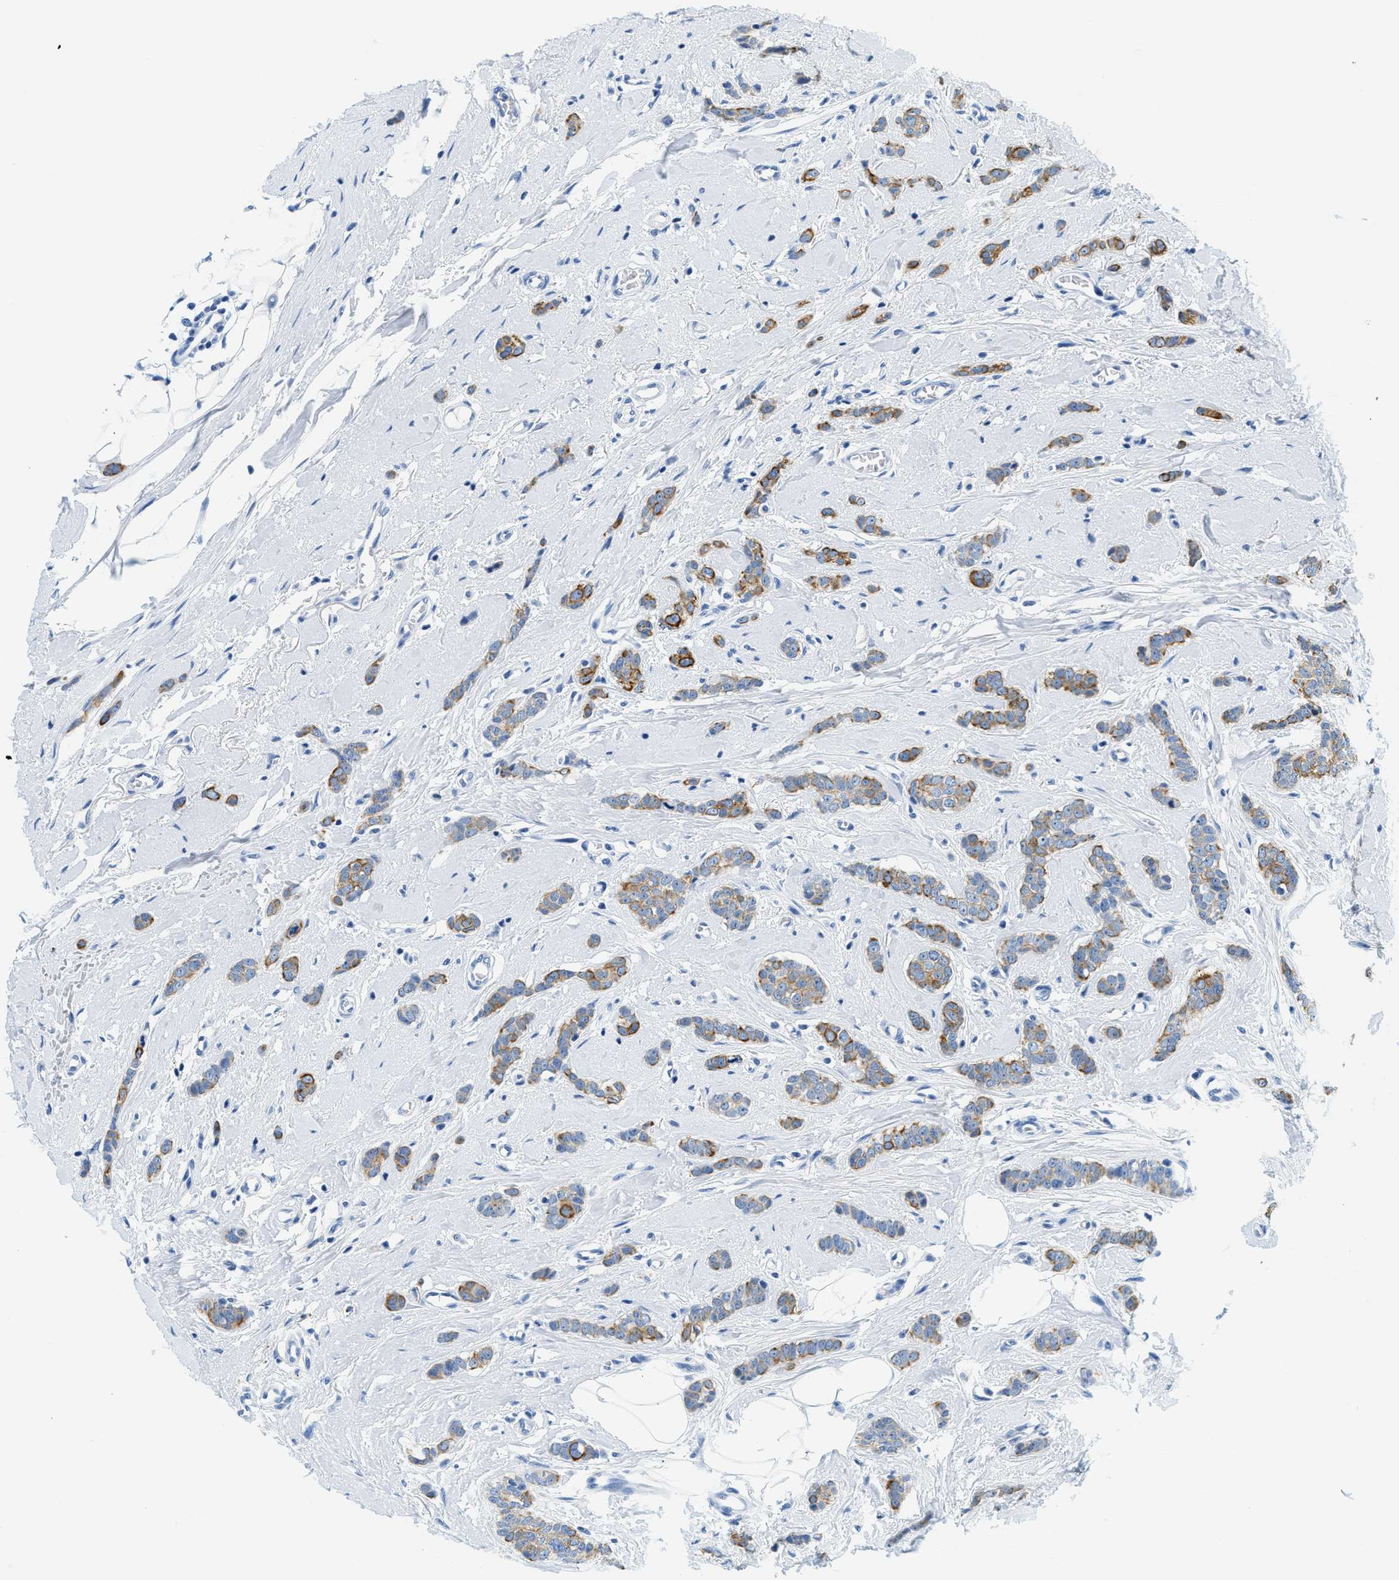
{"staining": {"intensity": "moderate", "quantity": "25%-75%", "location": "cytoplasmic/membranous"}, "tissue": "breast cancer", "cell_type": "Tumor cells", "image_type": "cancer", "snomed": [{"axis": "morphology", "description": "Lobular carcinoma"}, {"axis": "topography", "description": "Skin"}, {"axis": "topography", "description": "Breast"}], "caption": "Protein staining of lobular carcinoma (breast) tissue demonstrates moderate cytoplasmic/membranous staining in about 25%-75% of tumor cells.", "gene": "STXBP2", "patient": {"sex": "female", "age": 46}}